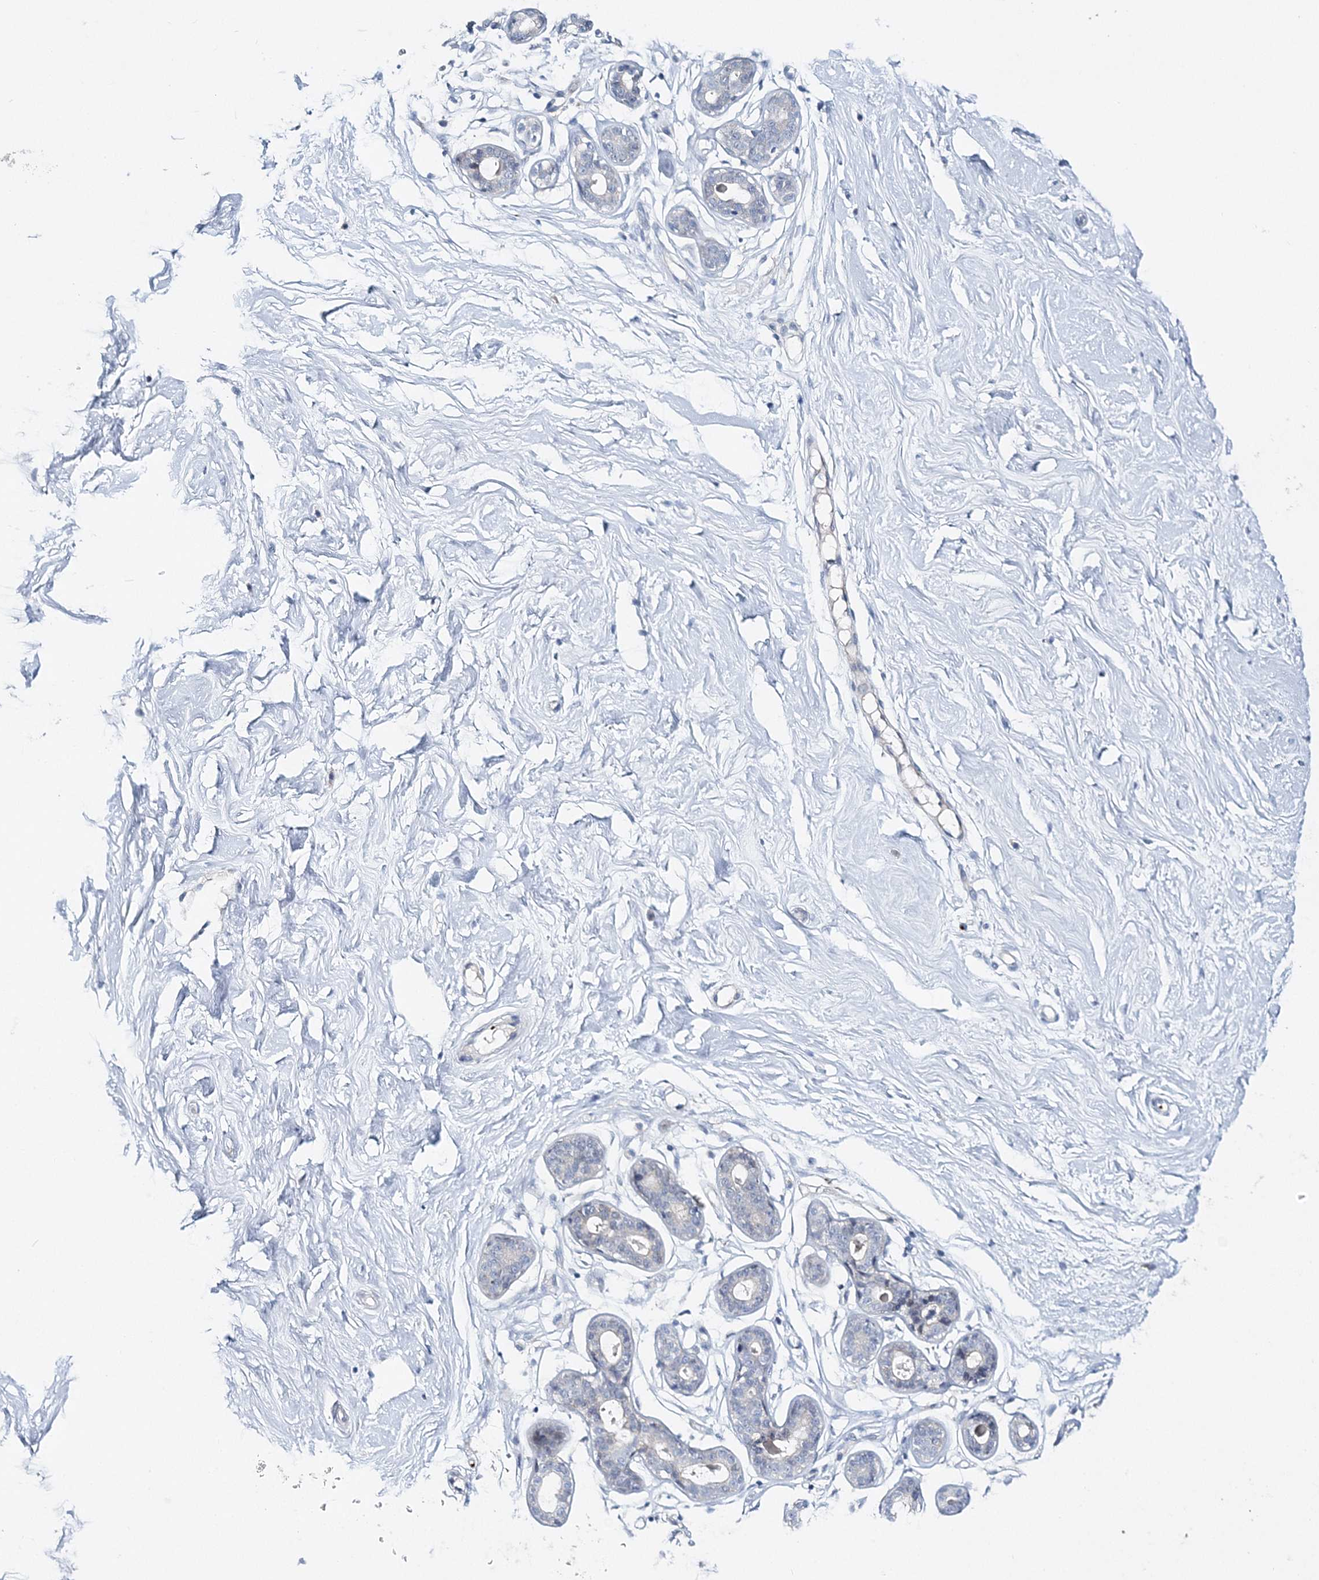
{"staining": {"intensity": "negative", "quantity": "none", "location": "none"}, "tissue": "breast", "cell_type": "Glandular cells", "image_type": "normal", "snomed": [{"axis": "morphology", "description": "Normal tissue, NOS"}, {"axis": "morphology", "description": "Adenoma, NOS"}, {"axis": "topography", "description": "Breast"}], "caption": "A micrograph of human breast is negative for staining in glandular cells.", "gene": "MYOZ2", "patient": {"sex": "female", "age": 23}}